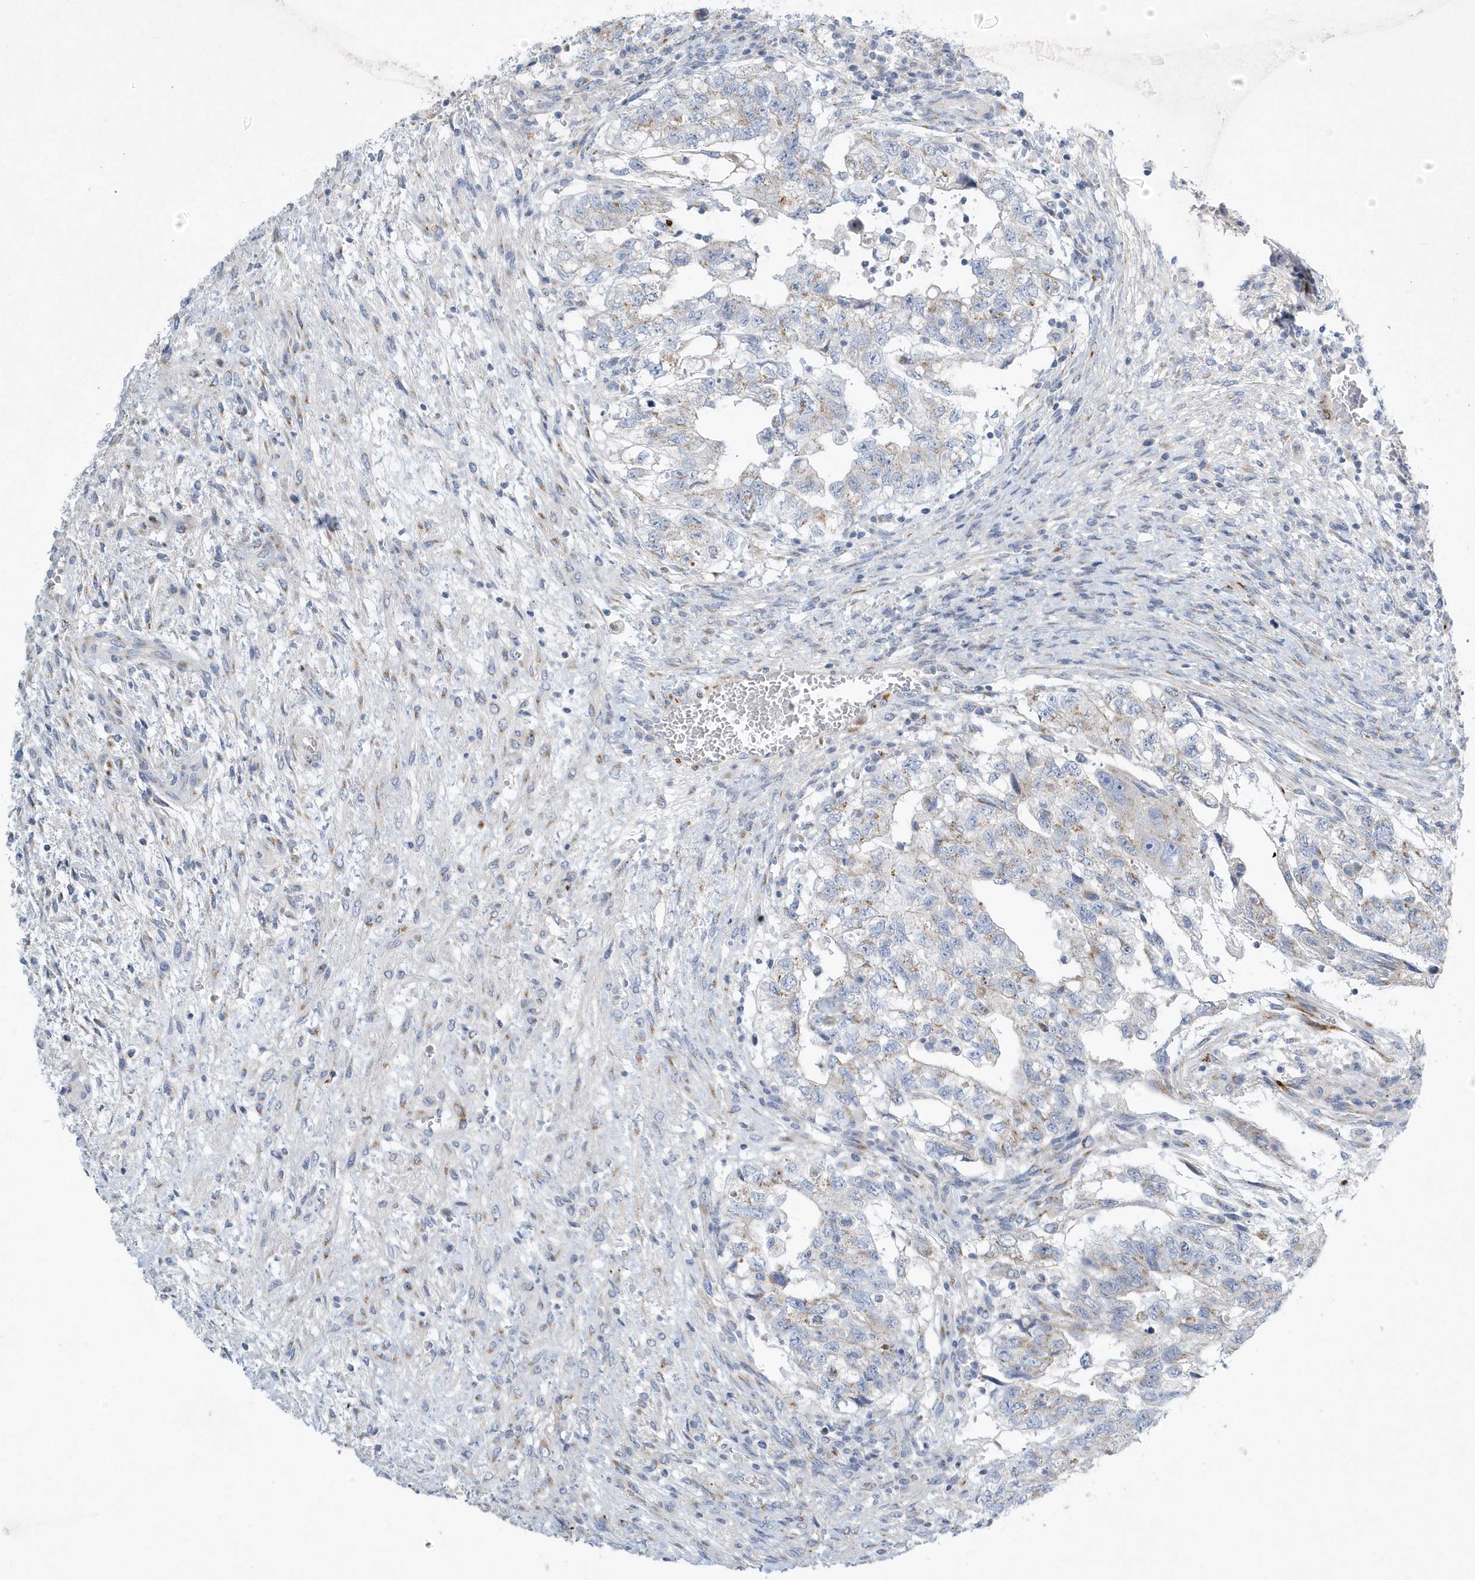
{"staining": {"intensity": "weak", "quantity": "25%-75%", "location": "cytoplasmic/membranous"}, "tissue": "testis cancer", "cell_type": "Tumor cells", "image_type": "cancer", "snomed": [{"axis": "morphology", "description": "Carcinoma, Embryonal, NOS"}, {"axis": "topography", "description": "Testis"}], "caption": "Tumor cells display low levels of weak cytoplasmic/membranous positivity in about 25%-75% of cells in testis cancer.", "gene": "SPATA18", "patient": {"sex": "male", "age": 36}}